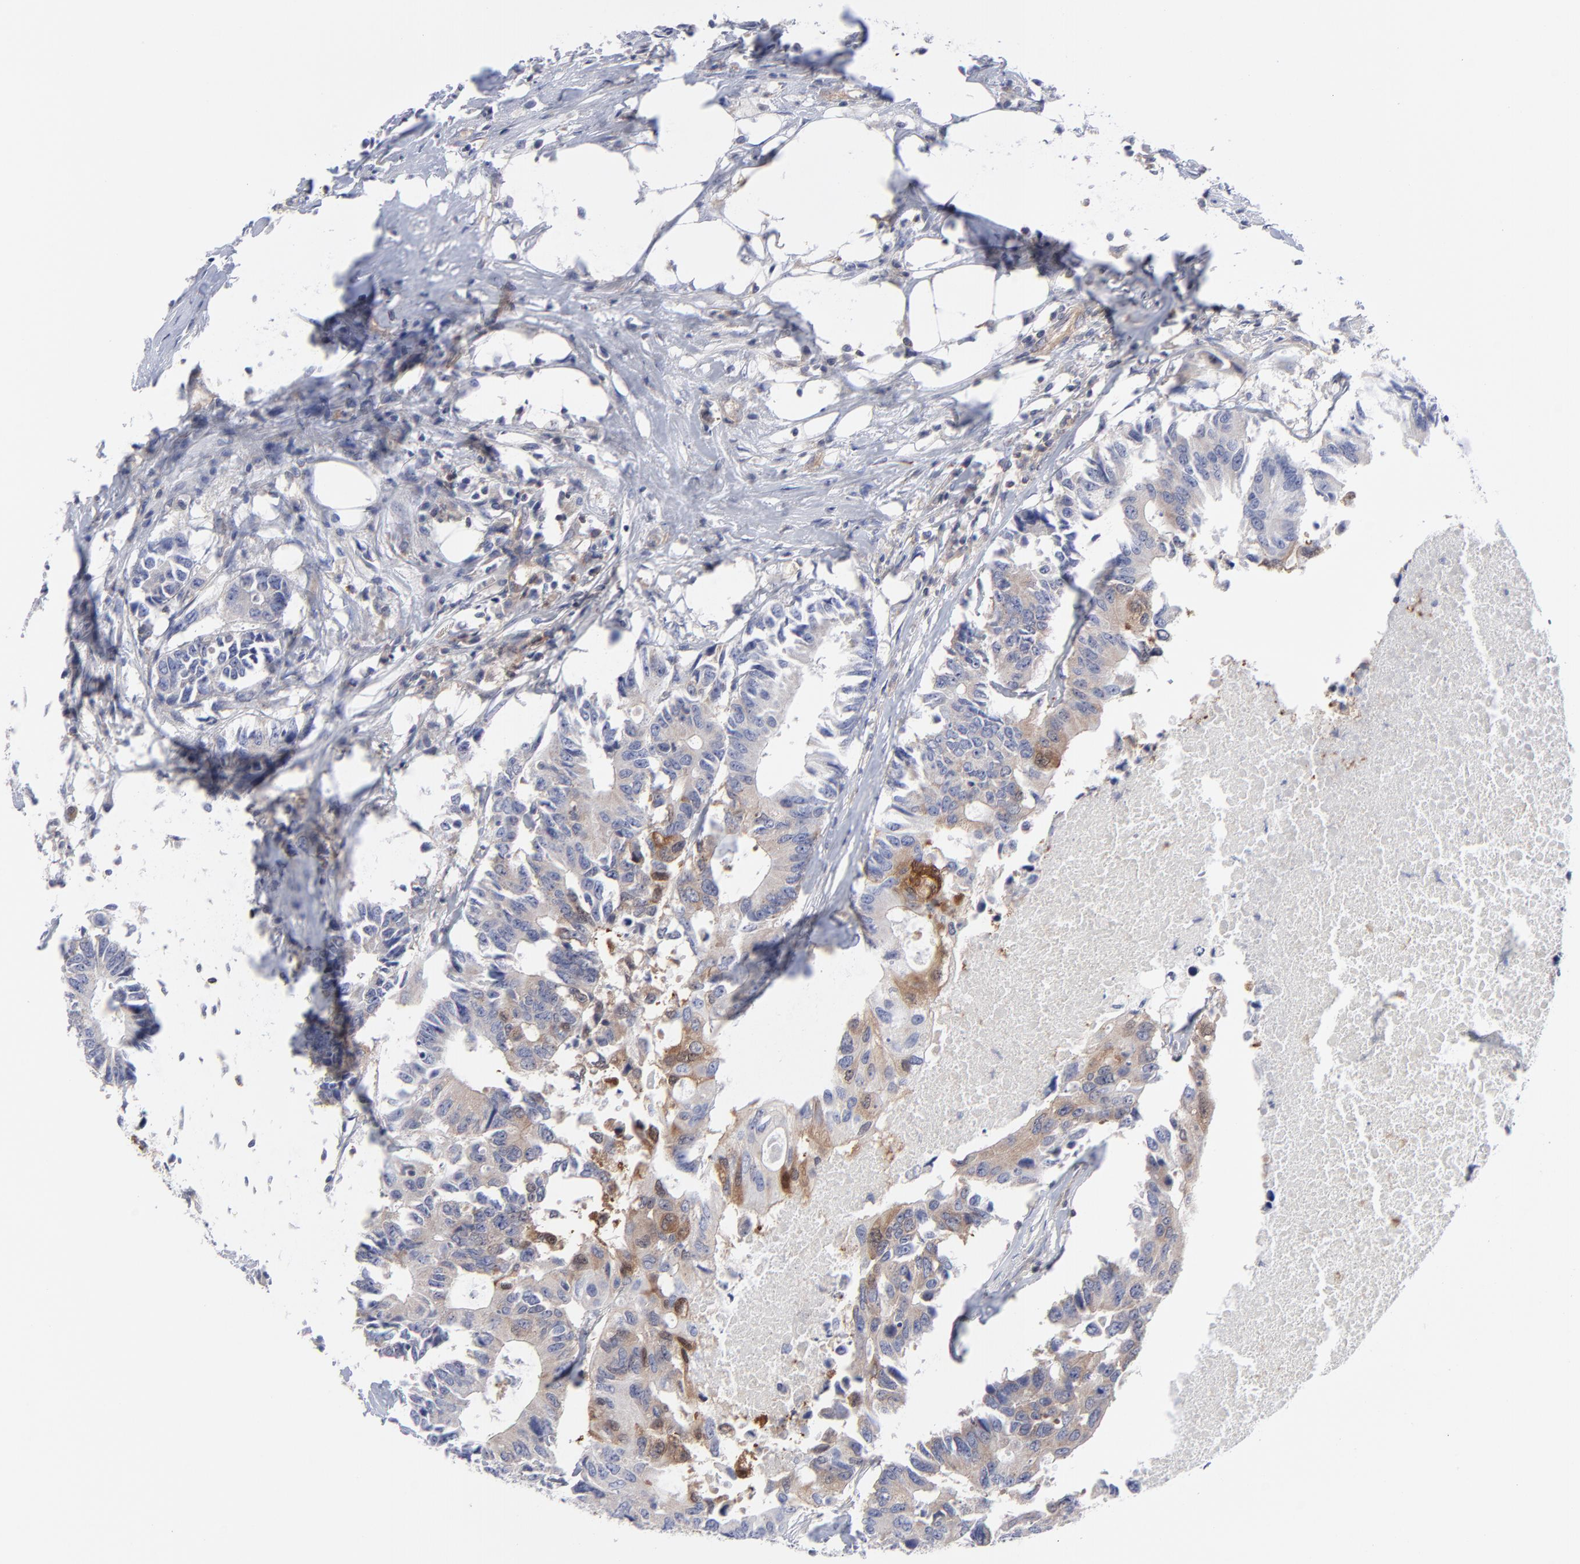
{"staining": {"intensity": "weak", "quantity": ">75%", "location": "cytoplasmic/membranous"}, "tissue": "colorectal cancer", "cell_type": "Tumor cells", "image_type": "cancer", "snomed": [{"axis": "morphology", "description": "Adenocarcinoma, NOS"}, {"axis": "topography", "description": "Colon"}], "caption": "Adenocarcinoma (colorectal) stained for a protein (brown) exhibits weak cytoplasmic/membranous positive expression in approximately >75% of tumor cells.", "gene": "NFKBIA", "patient": {"sex": "male", "age": 71}}